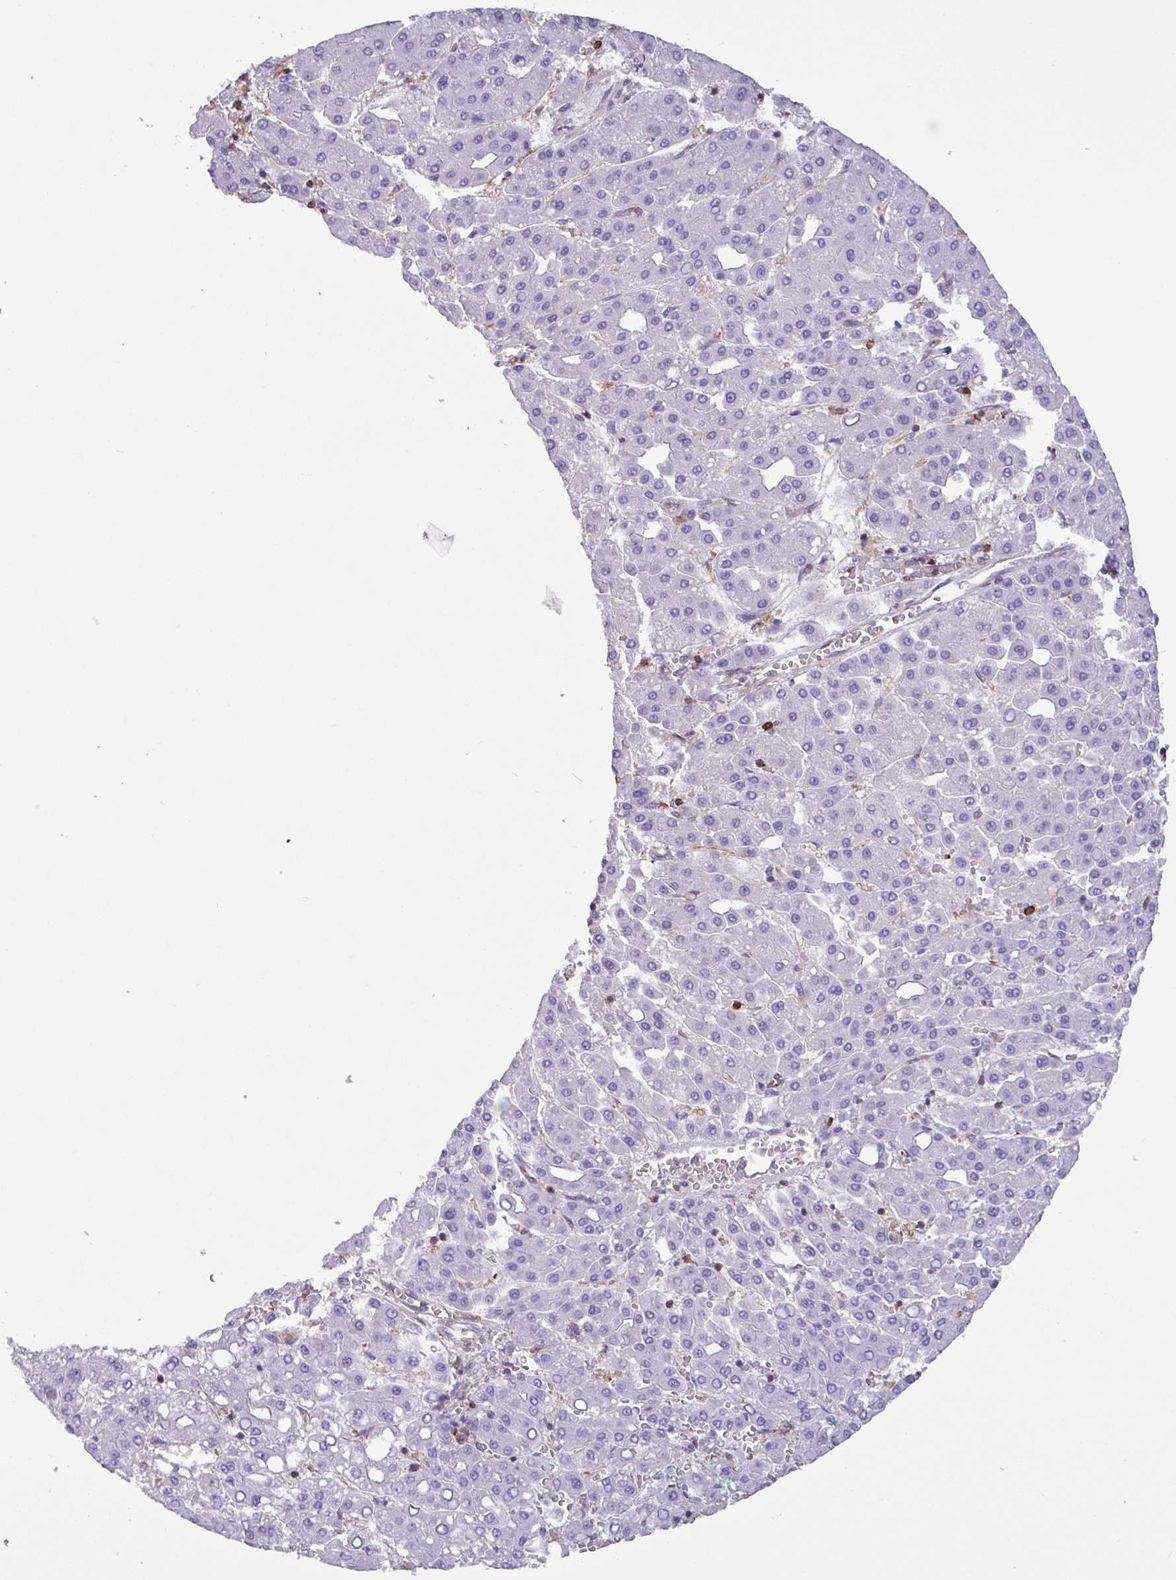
{"staining": {"intensity": "negative", "quantity": "none", "location": "none"}, "tissue": "liver cancer", "cell_type": "Tumor cells", "image_type": "cancer", "snomed": [{"axis": "morphology", "description": "Carcinoma, Hepatocellular, NOS"}, {"axis": "topography", "description": "Liver"}], "caption": "IHC micrograph of neoplastic tissue: liver hepatocellular carcinoma stained with DAB (3,3'-diaminobenzidine) demonstrates no significant protein staining in tumor cells.", "gene": "PPP1R18", "patient": {"sex": "male", "age": 65}}